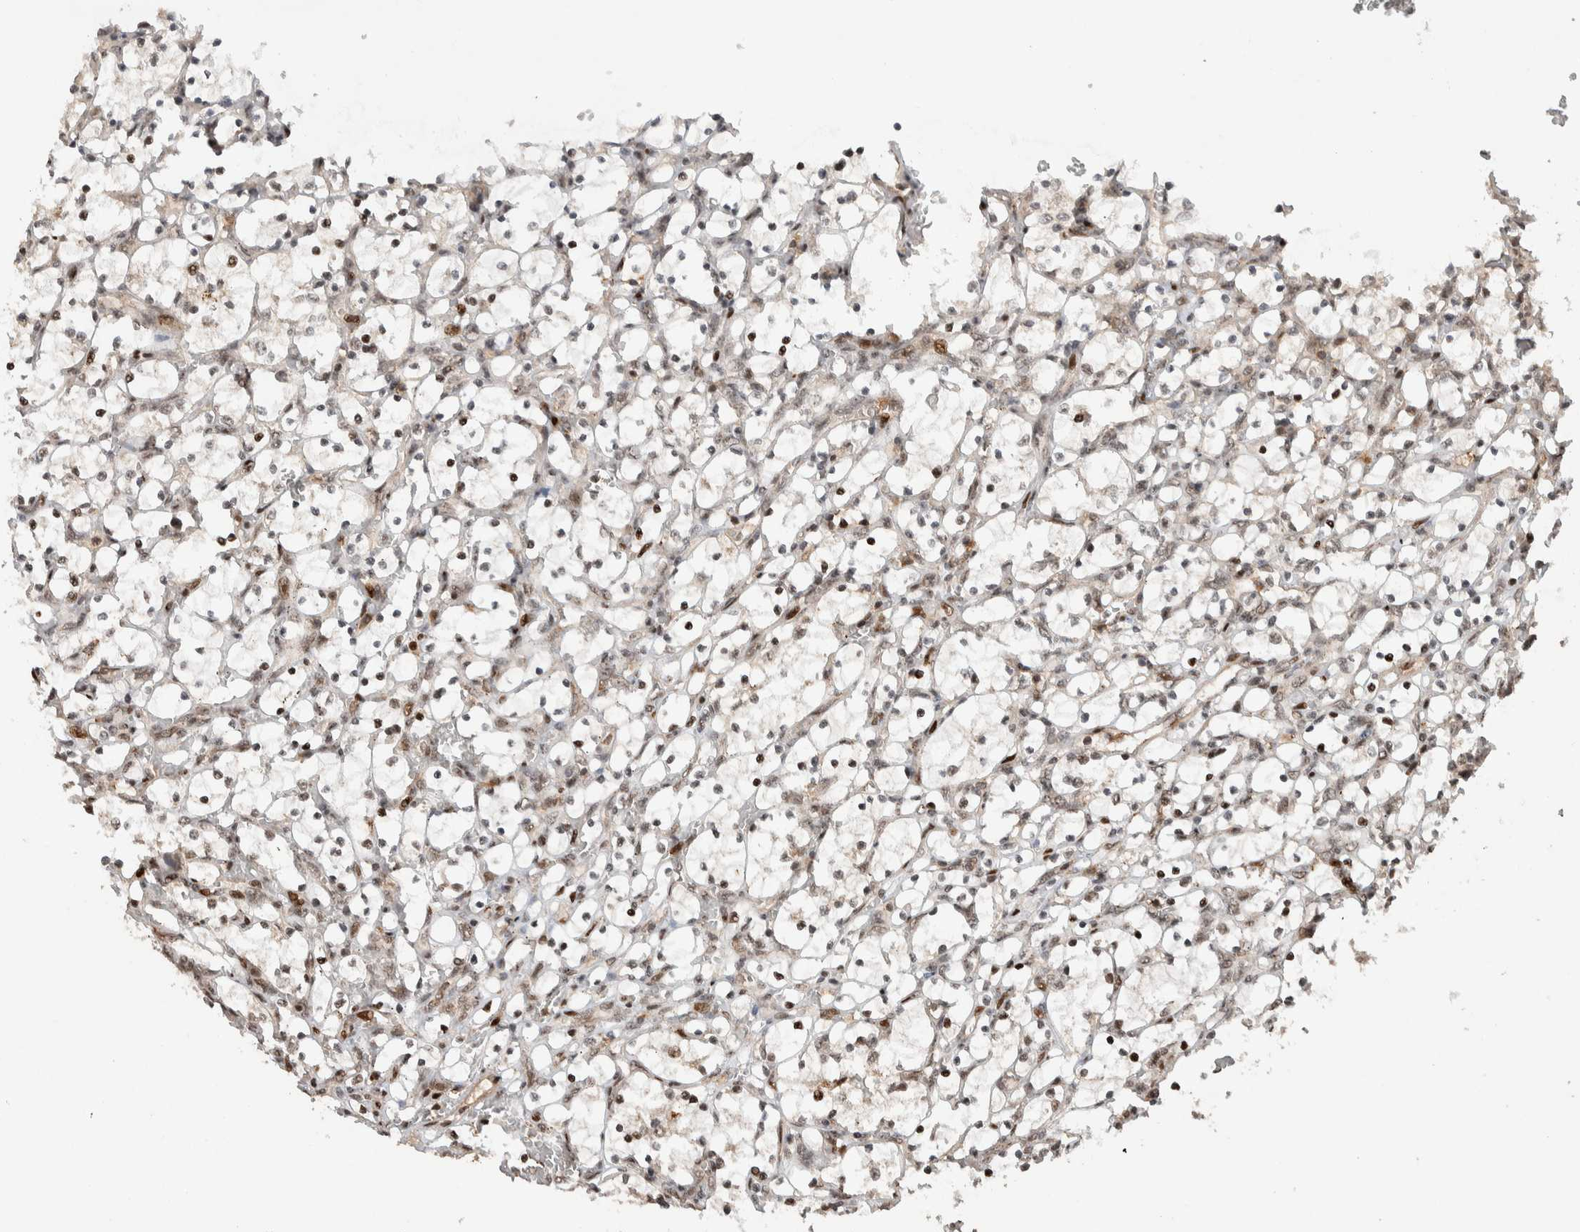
{"staining": {"intensity": "weak", "quantity": "<25%", "location": "nuclear"}, "tissue": "renal cancer", "cell_type": "Tumor cells", "image_type": "cancer", "snomed": [{"axis": "morphology", "description": "Adenocarcinoma, NOS"}, {"axis": "topography", "description": "Kidney"}], "caption": "High power microscopy histopathology image of an IHC micrograph of adenocarcinoma (renal), revealing no significant expression in tumor cells.", "gene": "ZNF521", "patient": {"sex": "female", "age": 69}}